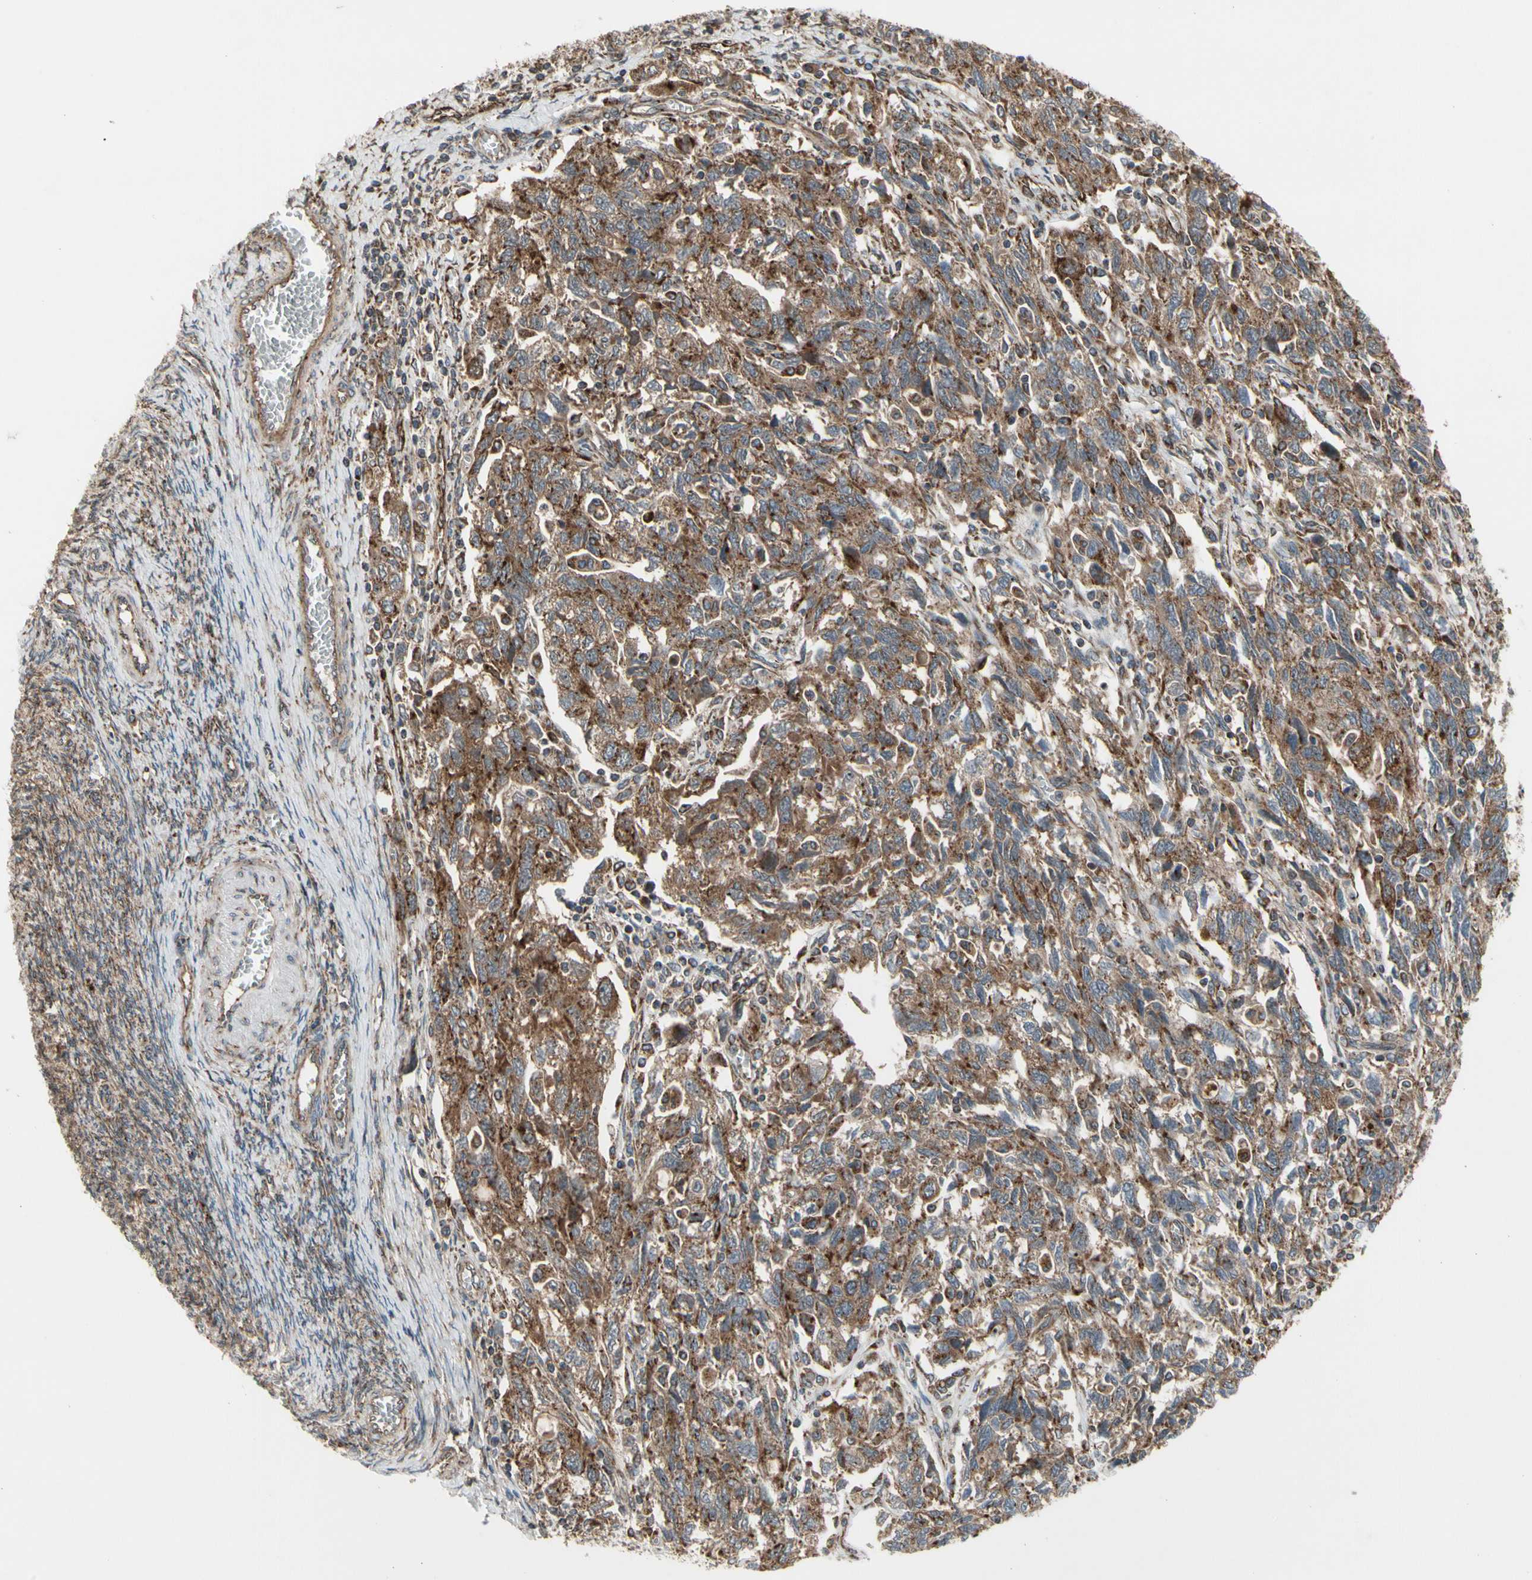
{"staining": {"intensity": "strong", "quantity": ">75%", "location": "cytoplasmic/membranous"}, "tissue": "ovarian cancer", "cell_type": "Tumor cells", "image_type": "cancer", "snomed": [{"axis": "morphology", "description": "Carcinoma, NOS"}, {"axis": "morphology", "description": "Cystadenocarcinoma, serous, NOS"}, {"axis": "topography", "description": "Ovary"}], "caption": "Immunohistochemistry image of human ovarian cancer stained for a protein (brown), which exhibits high levels of strong cytoplasmic/membranous staining in approximately >75% of tumor cells.", "gene": "SLC39A9", "patient": {"sex": "female", "age": 69}}